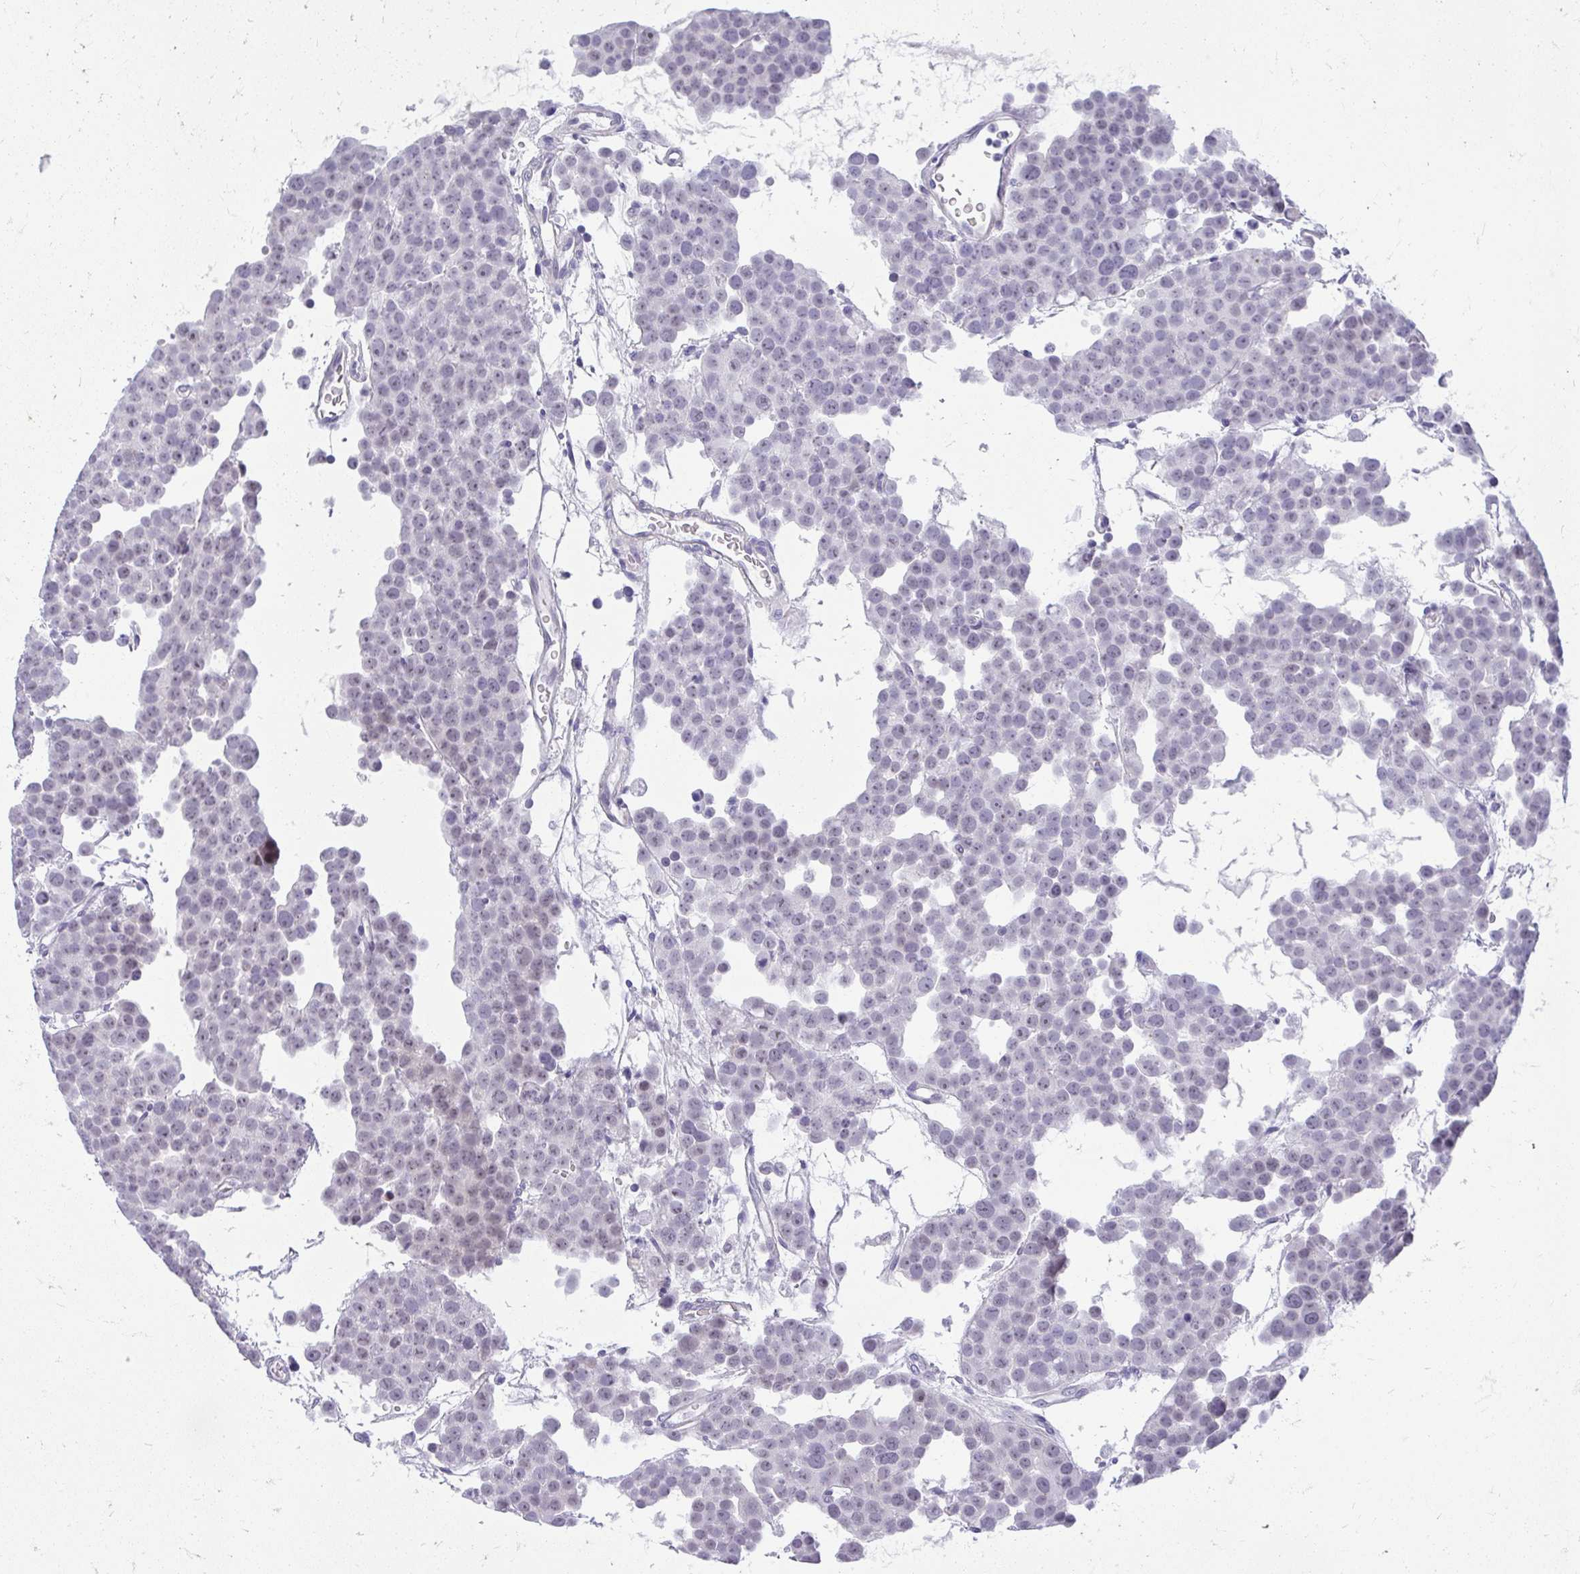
{"staining": {"intensity": "negative", "quantity": "none", "location": "none"}, "tissue": "testis cancer", "cell_type": "Tumor cells", "image_type": "cancer", "snomed": [{"axis": "morphology", "description": "Seminoma, NOS"}, {"axis": "topography", "description": "Testis"}], "caption": "Tumor cells show no significant staining in seminoma (testis).", "gene": "TEX33", "patient": {"sex": "male", "age": 71}}